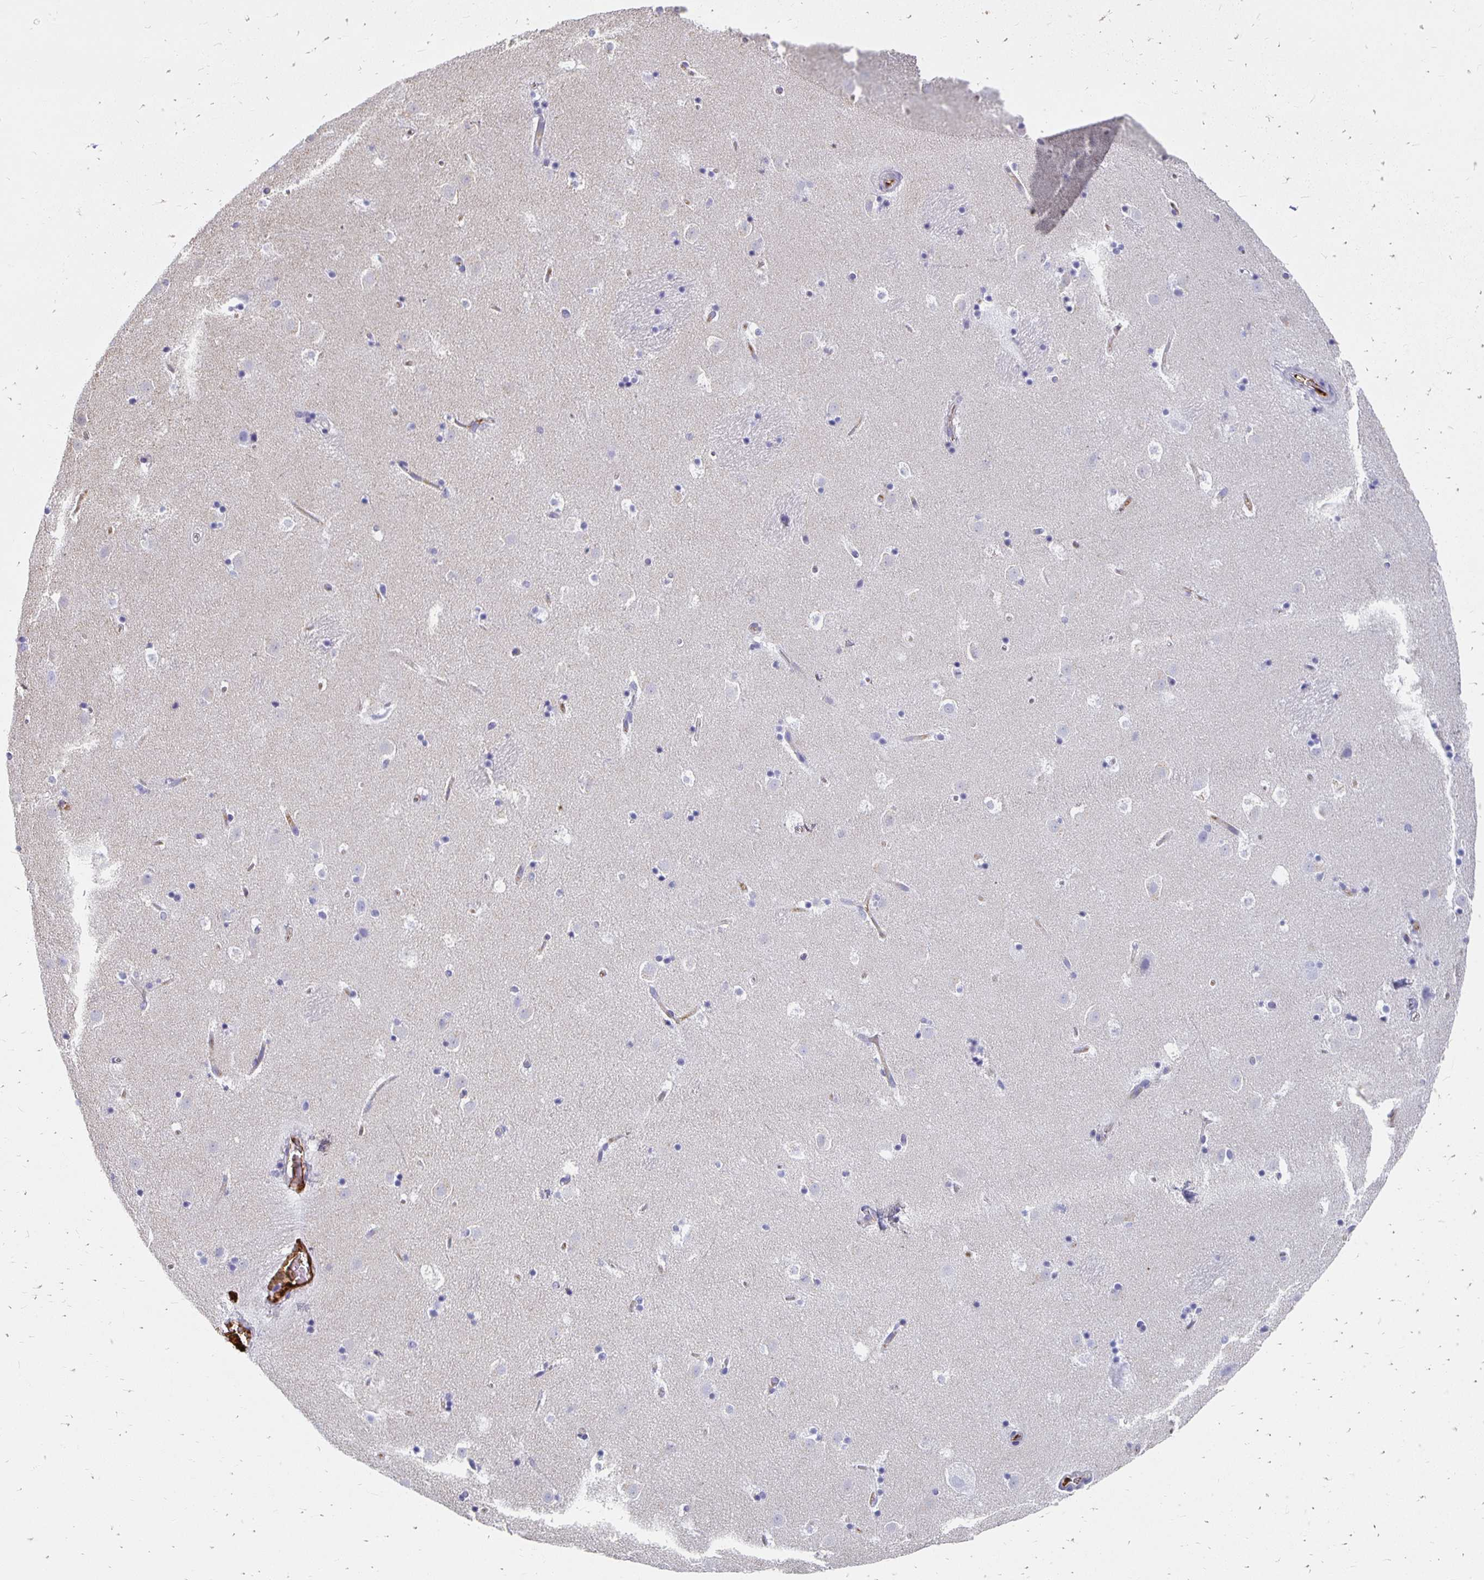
{"staining": {"intensity": "negative", "quantity": "none", "location": "none"}, "tissue": "caudate", "cell_type": "Glial cells", "image_type": "normal", "snomed": [{"axis": "morphology", "description": "Normal tissue, NOS"}, {"axis": "topography", "description": "Lateral ventricle wall"}], "caption": "High power microscopy image of an immunohistochemistry histopathology image of normal caudate, revealing no significant positivity in glial cells.", "gene": "APOB", "patient": {"sex": "male", "age": 37}}